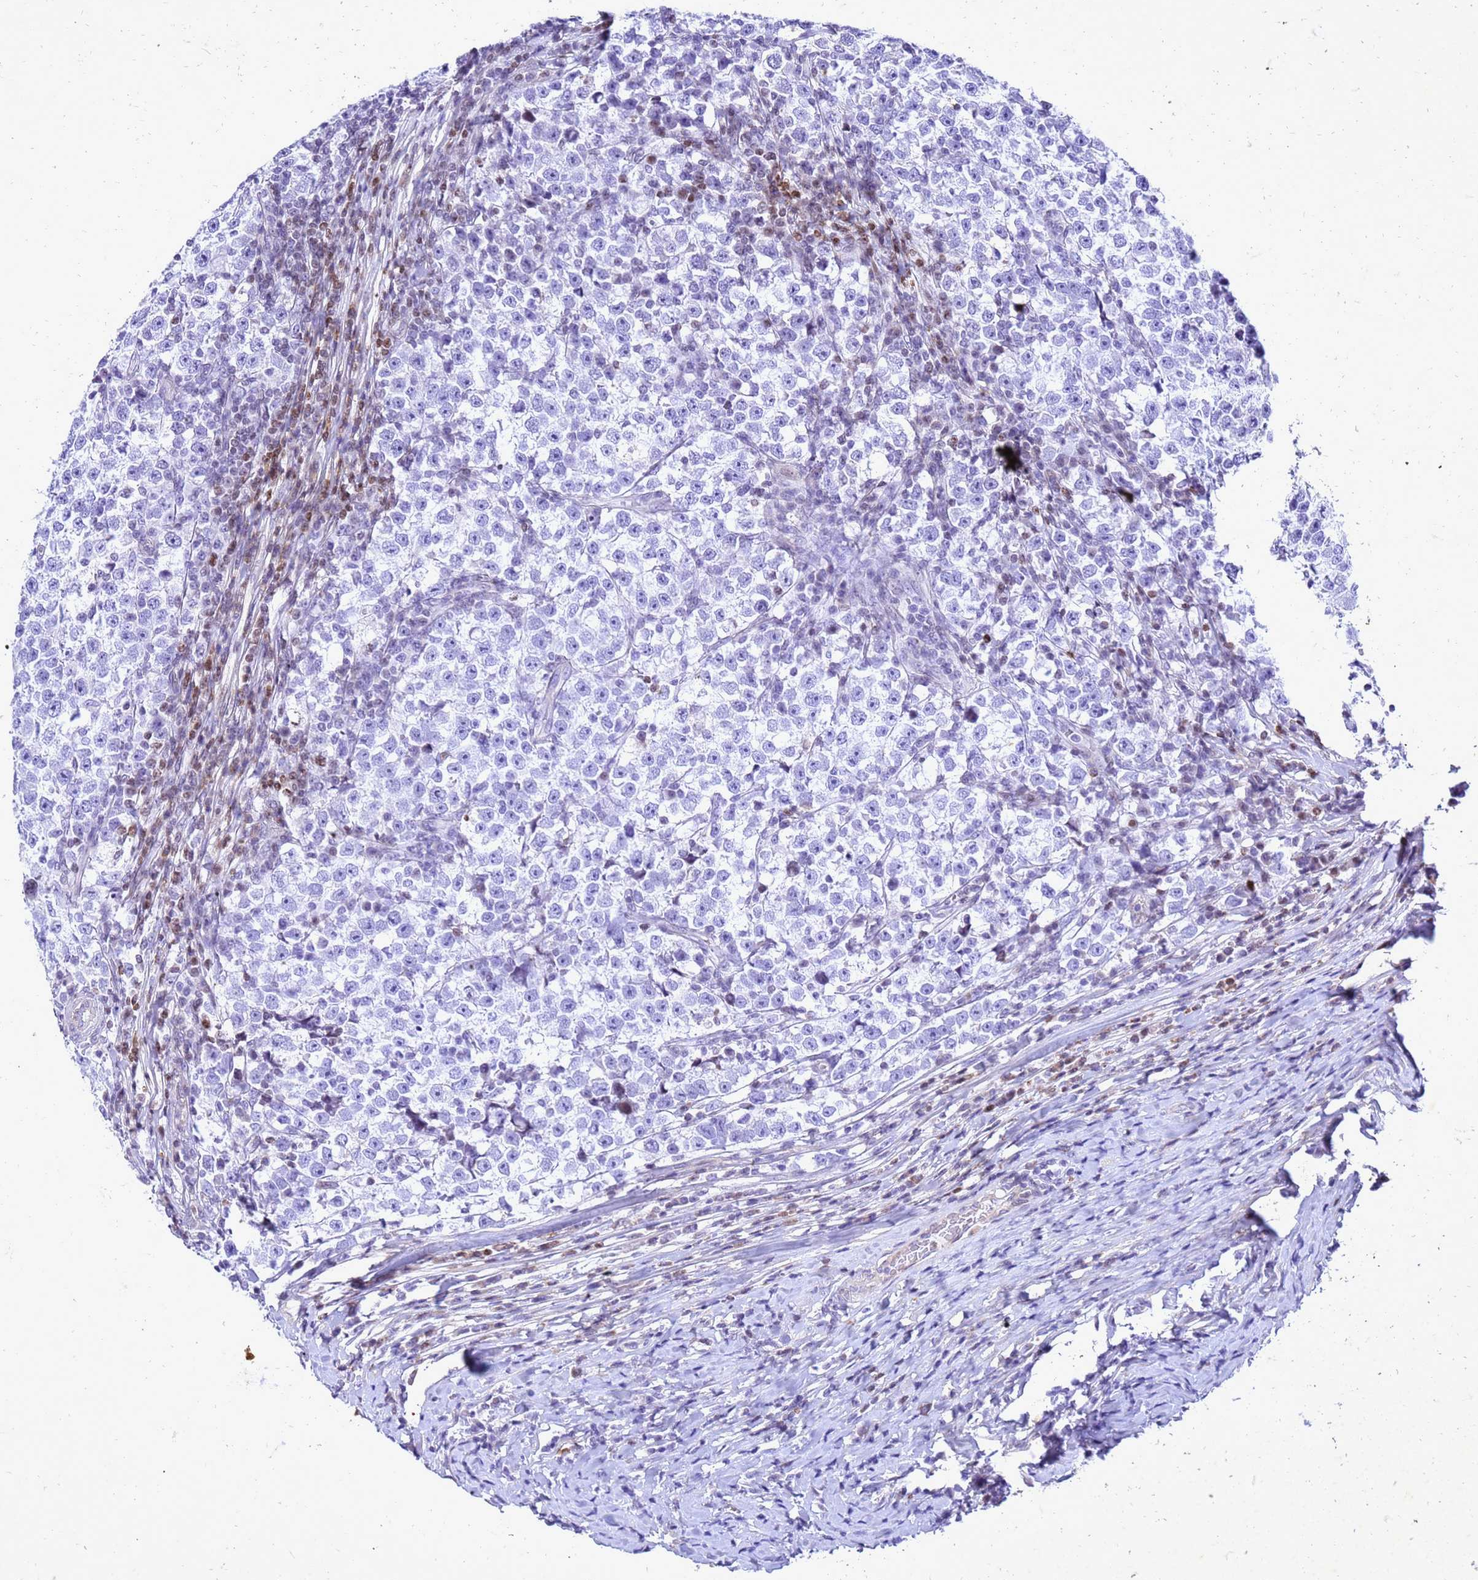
{"staining": {"intensity": "negative", "quantity": "none", "location": "none"}, "tissue": "testis cancer", "cell_type": "Tumor cells", "image_type": "cancer", "snomed": [{"axis": "morphology", "description": "Normal tissue, NOS"}, {"axis": "morphology", "description": "Seminoma, NOS"}, {"axis": "topography", "description": "Testis"}], "caption": "A high-resolution histopathology image shows immunohistochemistry staining of testis cancer (seminoma), which shows no significant positivity in tumor cells. (Stains: DAB (3,3'-diaminobenzidine) IHC with hematoxylin counter stain, Microscopy: brightfield microscopy at high magnification).", "gene": "COPS9", "patient": {"sex": "male", "age": 43}}